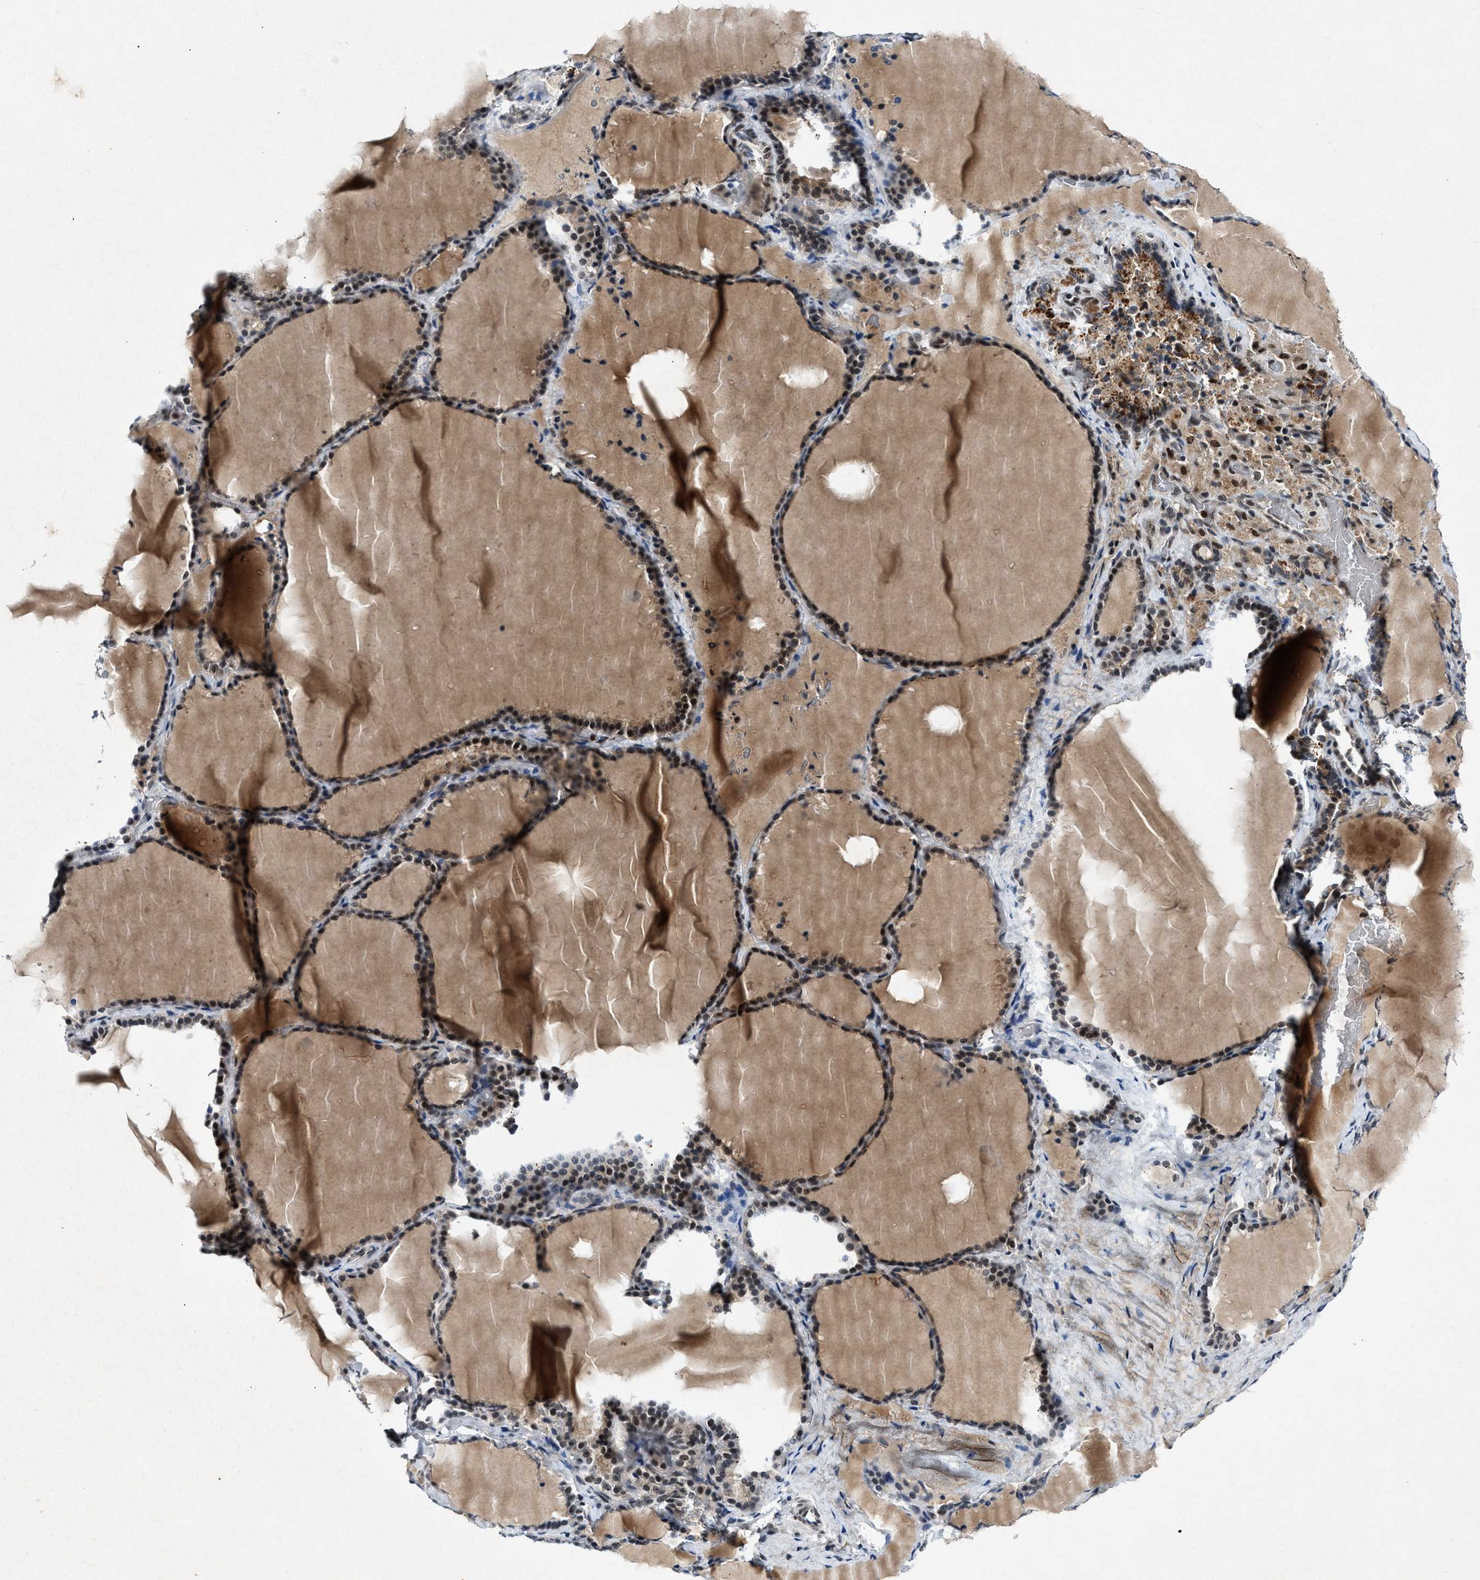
{"staining": {"intensity": "strong", "quantity": ">75%", "location": "nuclear"}, "tissue": "thyroid gland", "cell_type": "Glandular cells", "image_type": "normal", "snomed": [{"axis": "morphology", "description": "Normal tissue, NOS"}, {"axis": "topography", "description": "Thyroid gland"}], "caption": "Strong nuclear protein positivity is identified in approximately >75% of glandular cells in thyroid gland.", "gene": "NCOA1", "patient": {"sex": "female", "age": 28}}